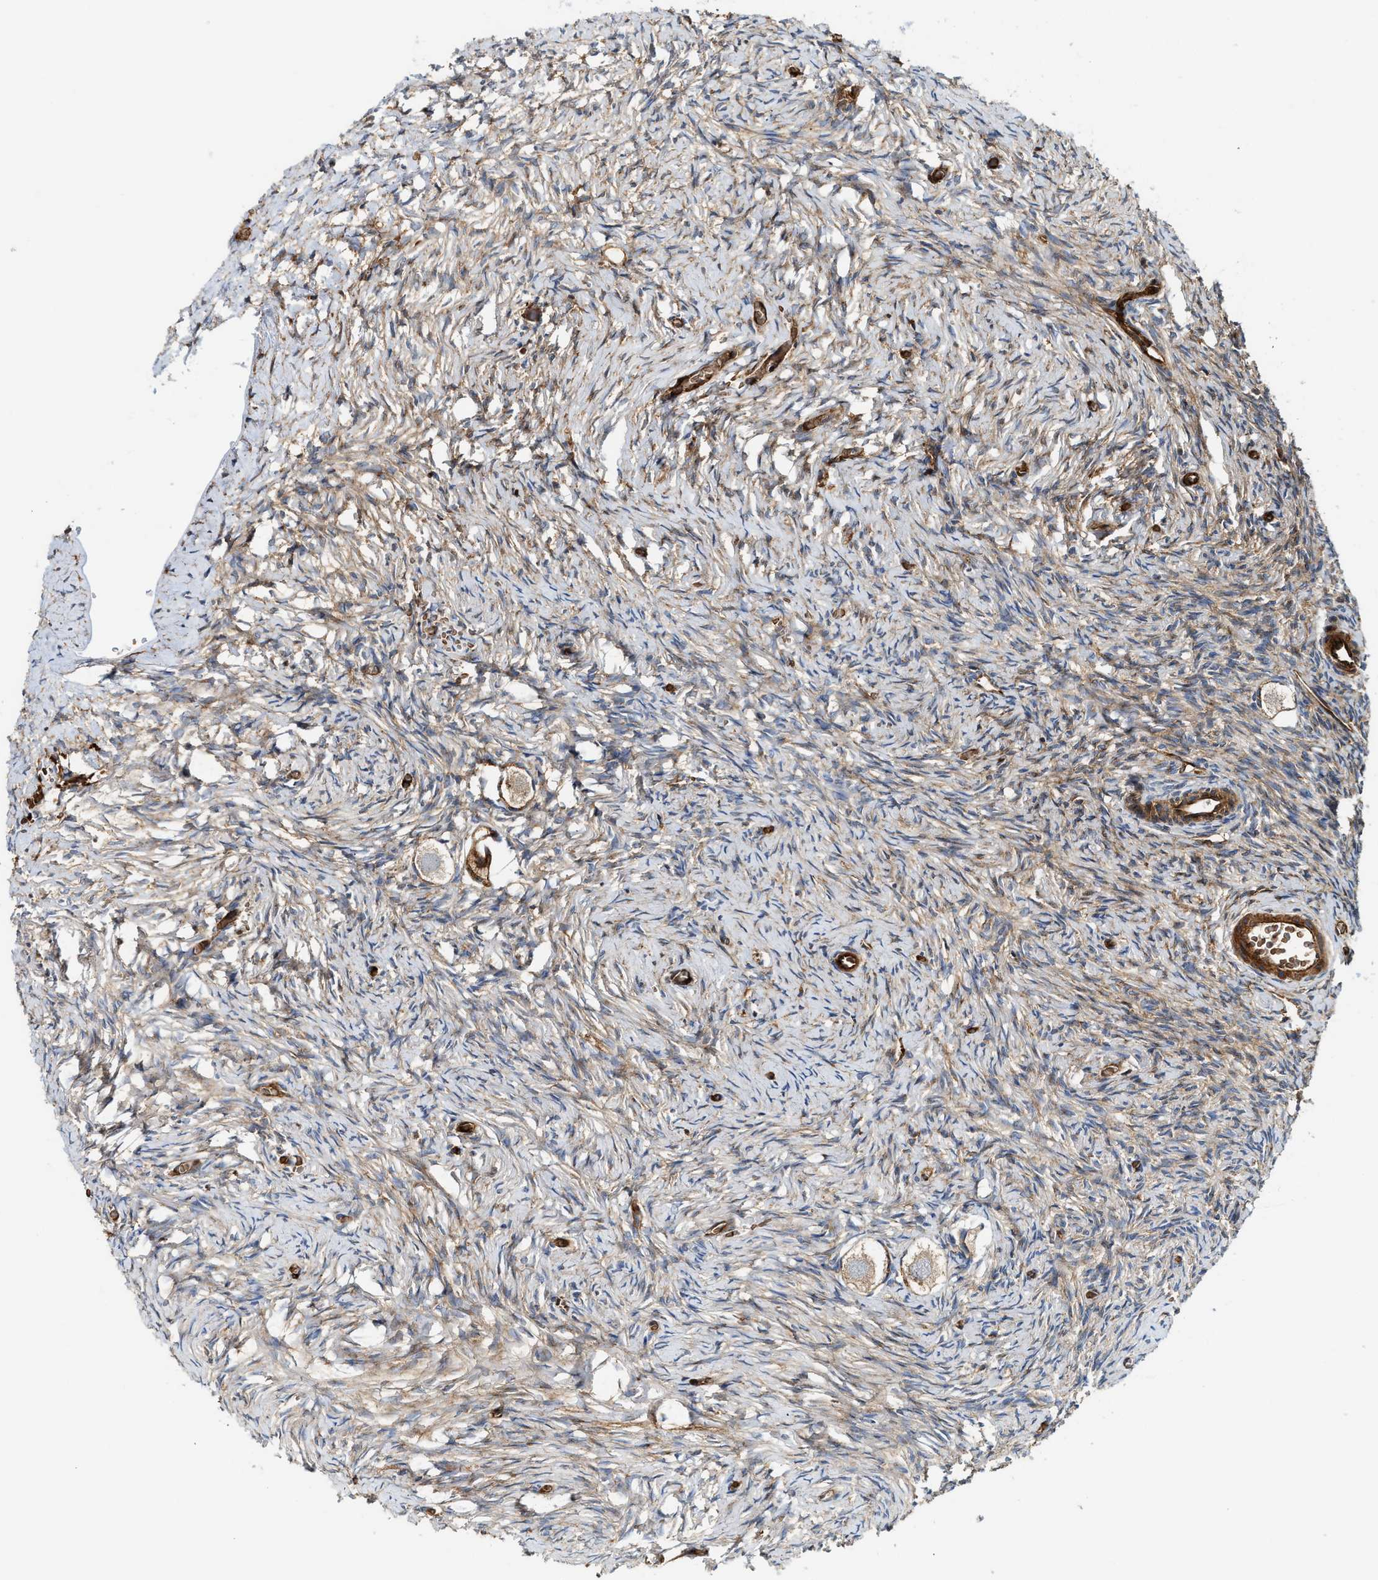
{"staining": {"intensity": "weak", "quantity": ">75%", "location": "cytoplasmic/membranous"}, "tissue": "ovary", "cell_type": "Follicle cells", "image_type": "normal", "snomed": [{"axis": "morphology", "description": "Normal tissue, NOS"}, {"axis": "topography", "description": "Ovary"}], "caption": "This photomicrograph displays unremarkable ovary stained with immunohistochemistry (IHC) to label a protein in brown. The cytoplasmic/membranous of follicle cells show weak positivity for the protein. Nuclei are counter-stained blue.", "gene": "HIP1", "patient": {"sex": "female", "age": 27}}